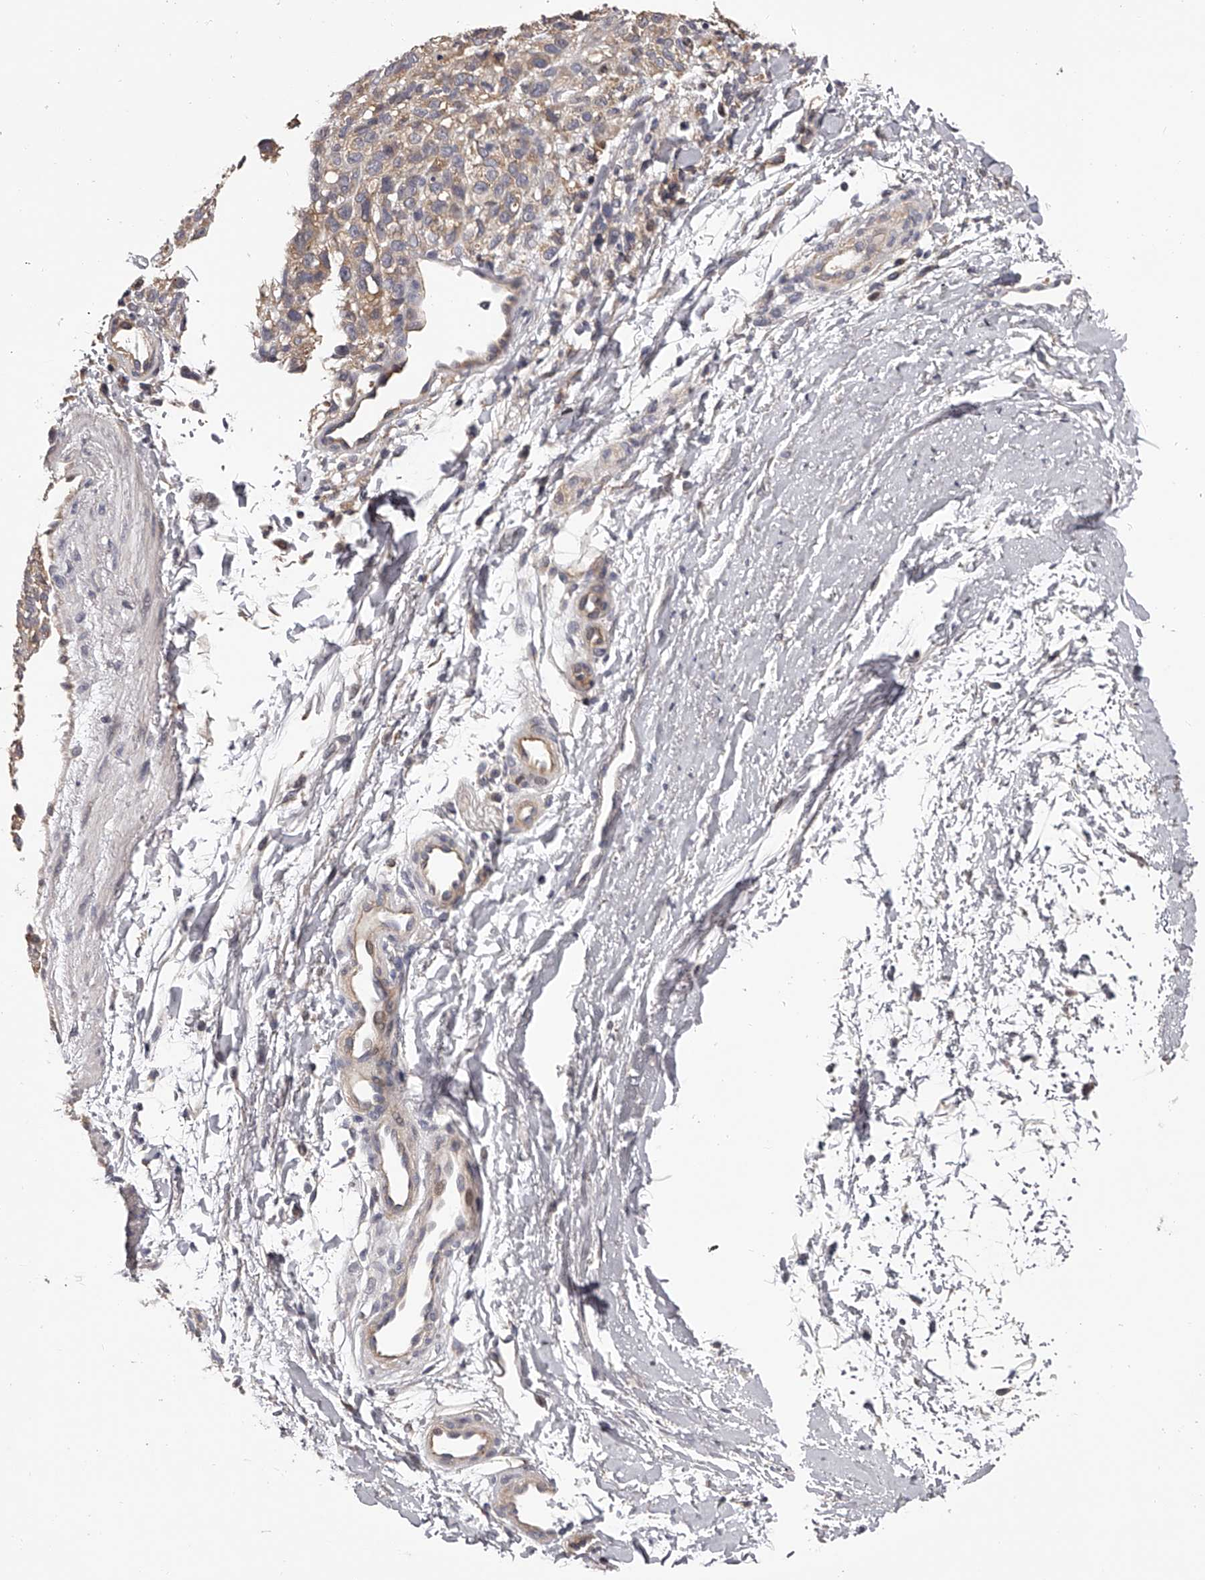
{"staining": {"intensity": "weak", "quantity": "<25%", "location": "cytoplasmic/membranous"}, "tissue": "melanoma", "cell_type": "Tumor cells", "image_type": "cancer", "snomed": [{"axis": "morphology", "description": "Malignant melanoma, Metastatic site"}, {"axis": "topography", "description": "Skin"}], "caption": "A high-resolution histopathology image shows immunohistochemistry staining of malignant melanoma (metastatic site), which reveals no significant expression in tumor cells.", "gene": "PFDN2", "patient": {"sex": "female", "age": 72}}